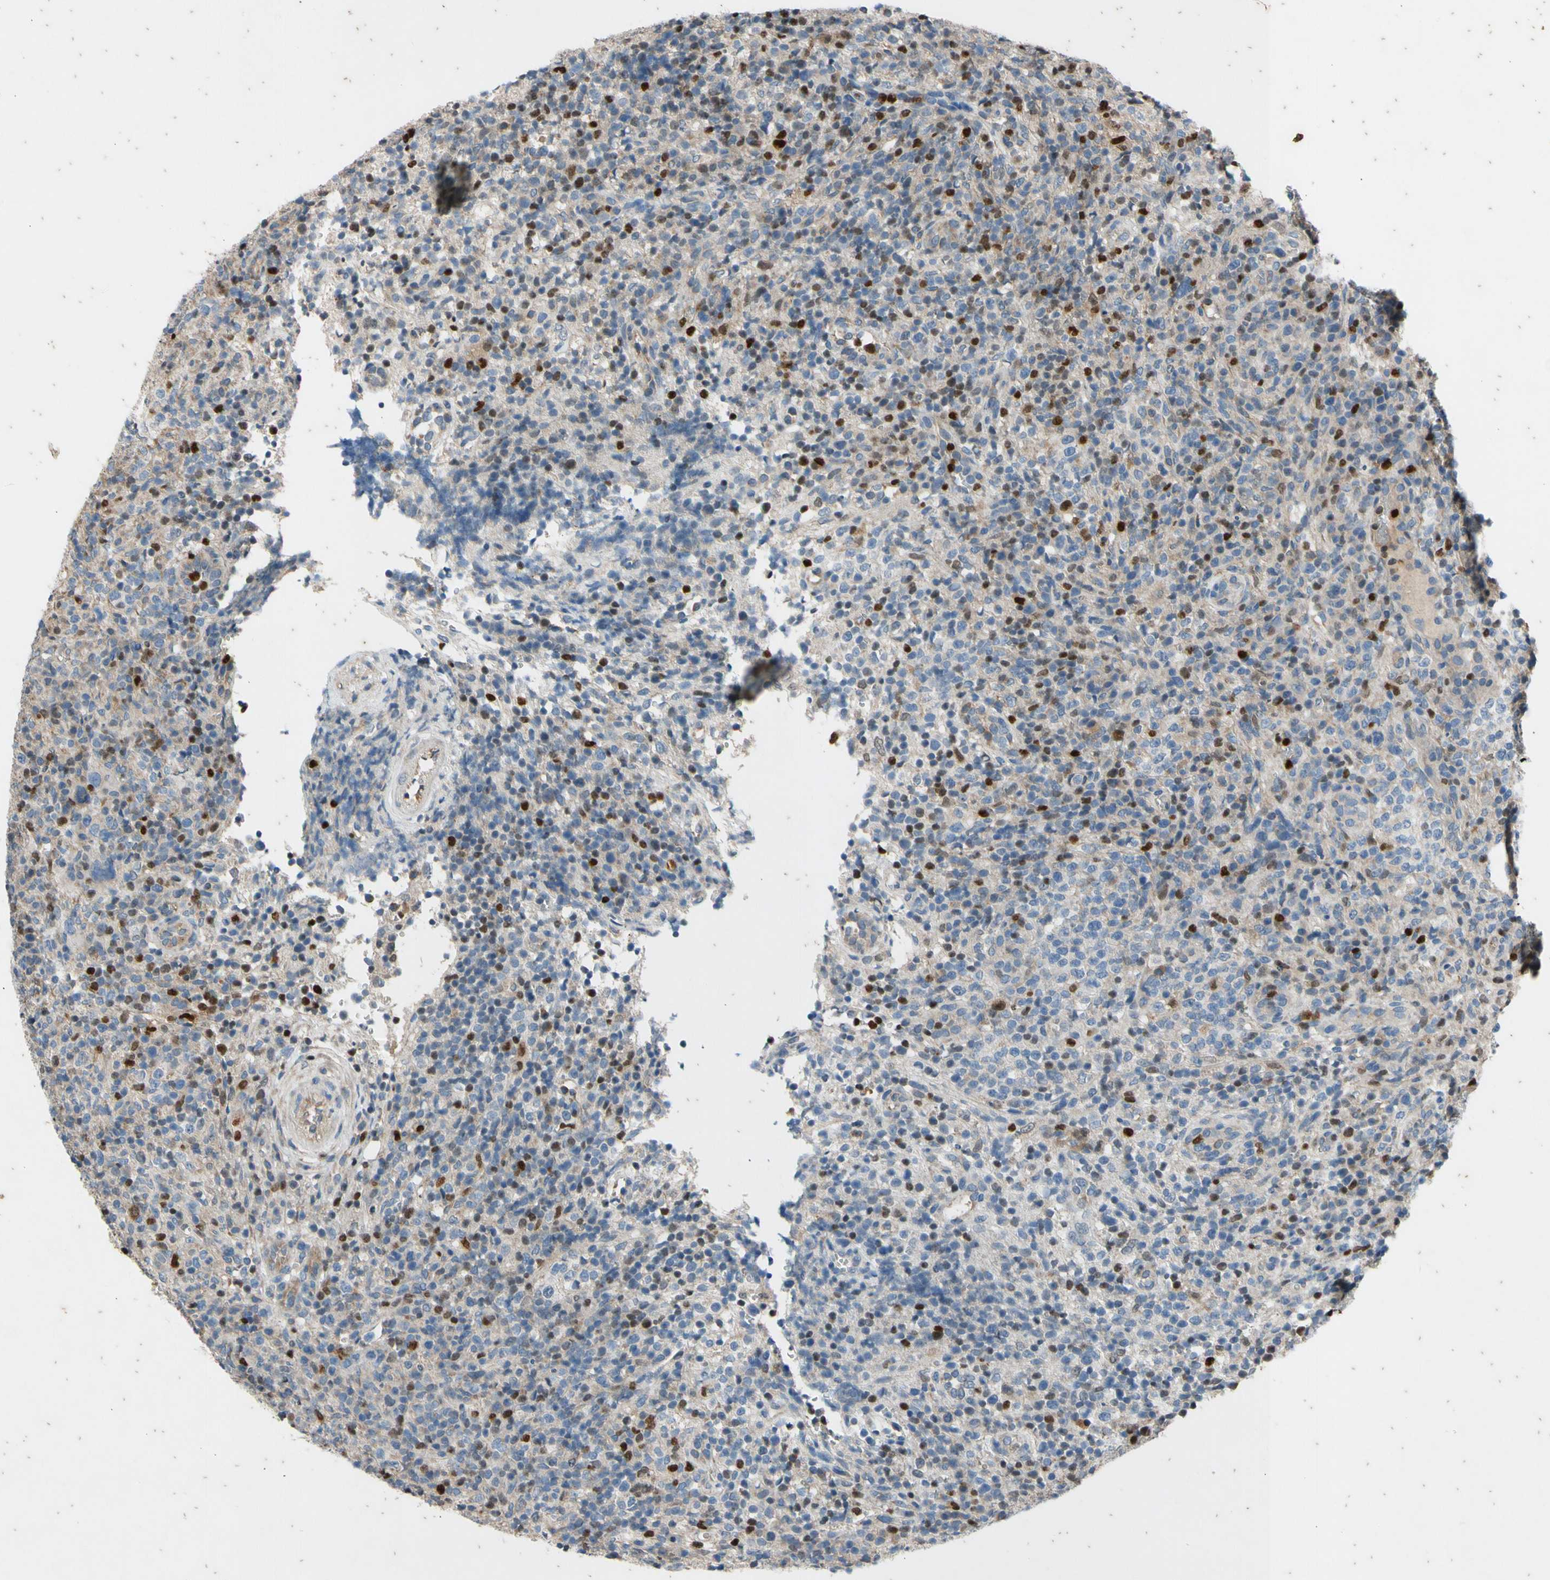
{"staining": {"intensity": "negative", "quantity": "none", "location": "none"}, "tissue": "lymphoma", "cell_type": "Tumor cells", "image_type": "cancer", "snomed": [{"axis": "morphology", "description": "Malignant lymphoma, non-Hodgkin's type, High grade"}, {"axis": "topography", "description": "Lymph node"}], "caption": "Image shows no significant protein positivity in tumor cells of malignant lymphoma, non-Hodgkin's type (high-grade).", "gene": "TBX21", "patient": {"sex": "female", "age": 76}}